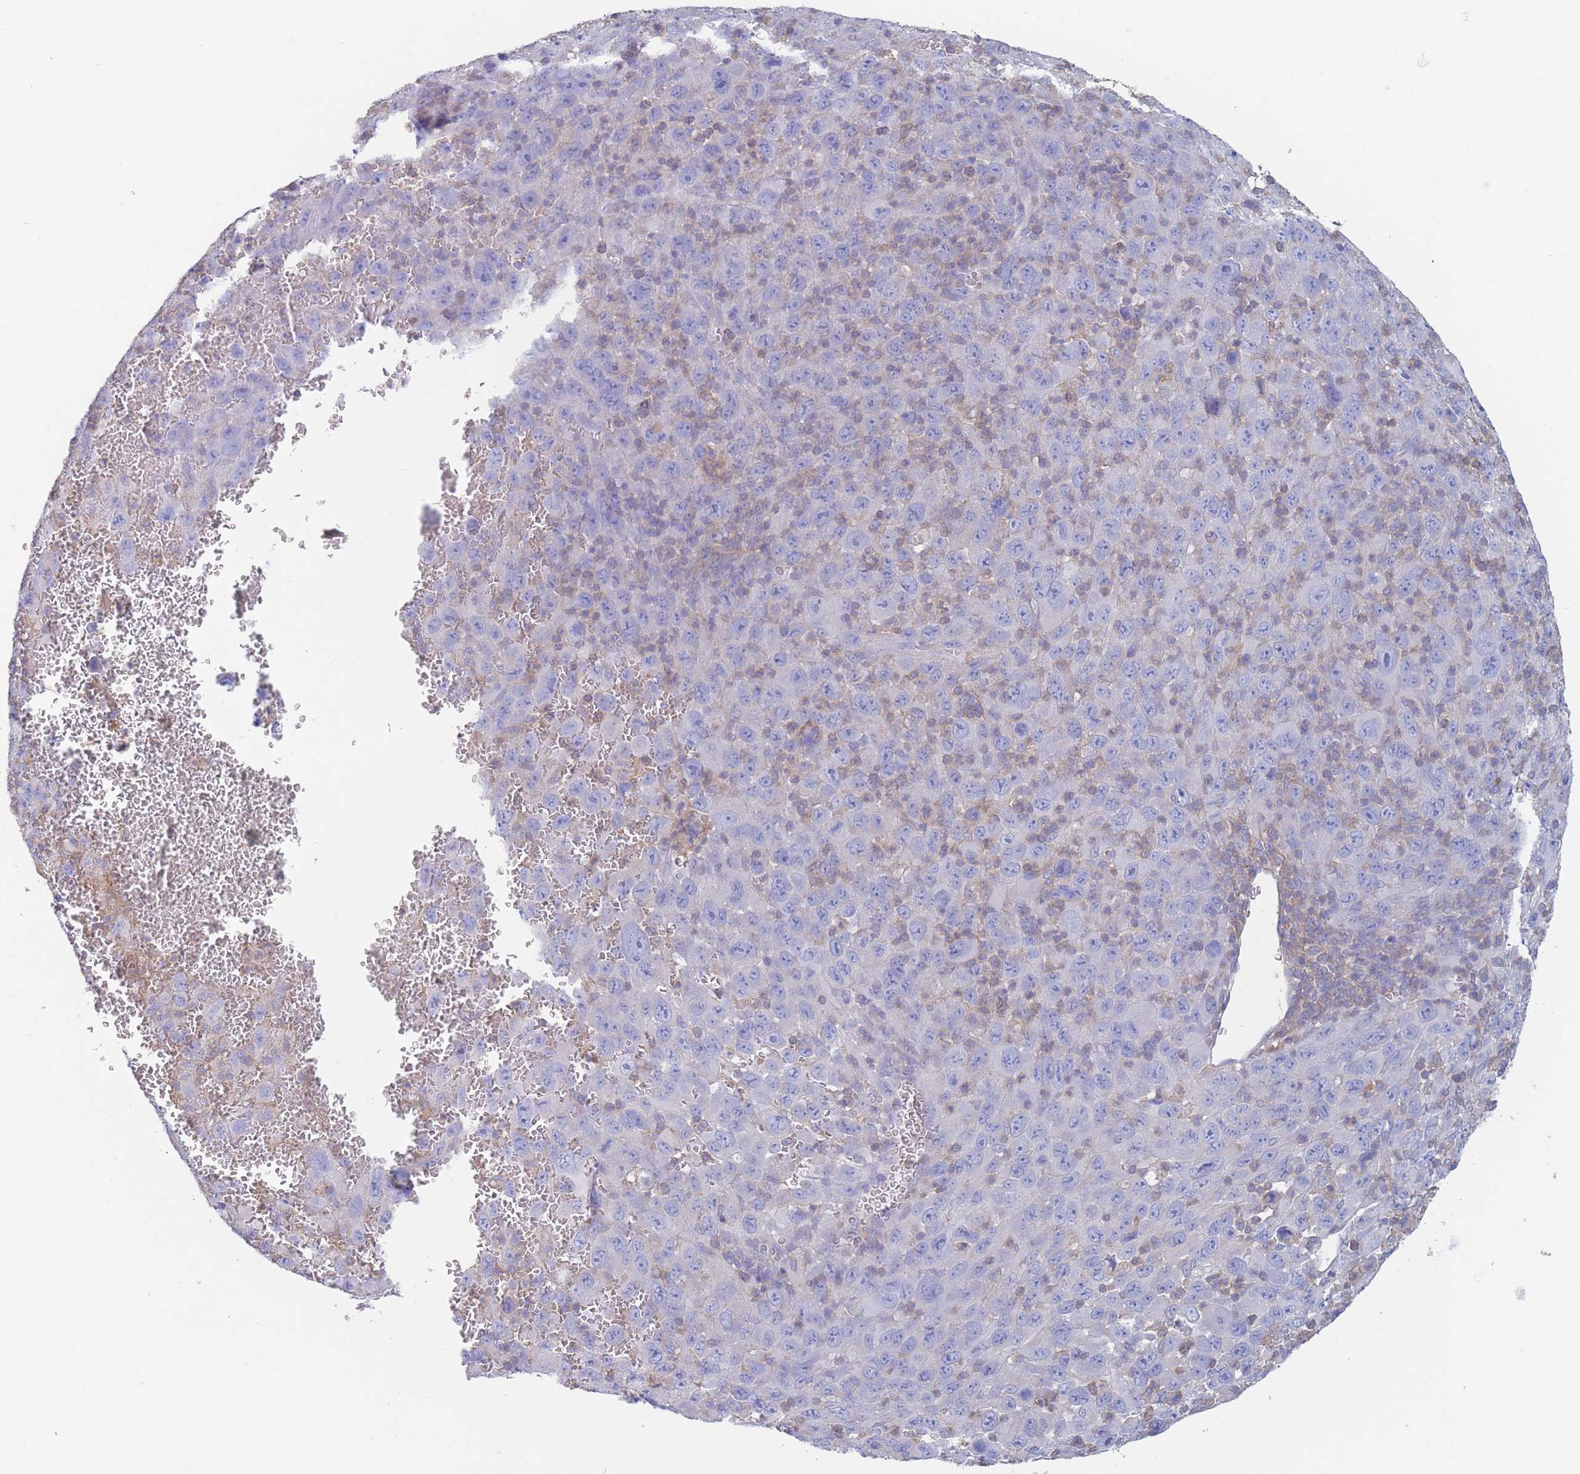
{"staining": {"intensity": "negative", "quantity": "none", "location": "none"}, "tissue": "melanoma", "cell_type": "Tumor cells", "image_type": "cancer", "snomed": [{"axis": "morphology", "description": "Malignant melanoma, Metastatic site"}, {"axis": "topography", "description": "Skin"}], "caption": "The image reveals no staining of tumor cells in melanoma.", "gene": "ADH1A", "patient": {"sex": "female", "age": 56}}